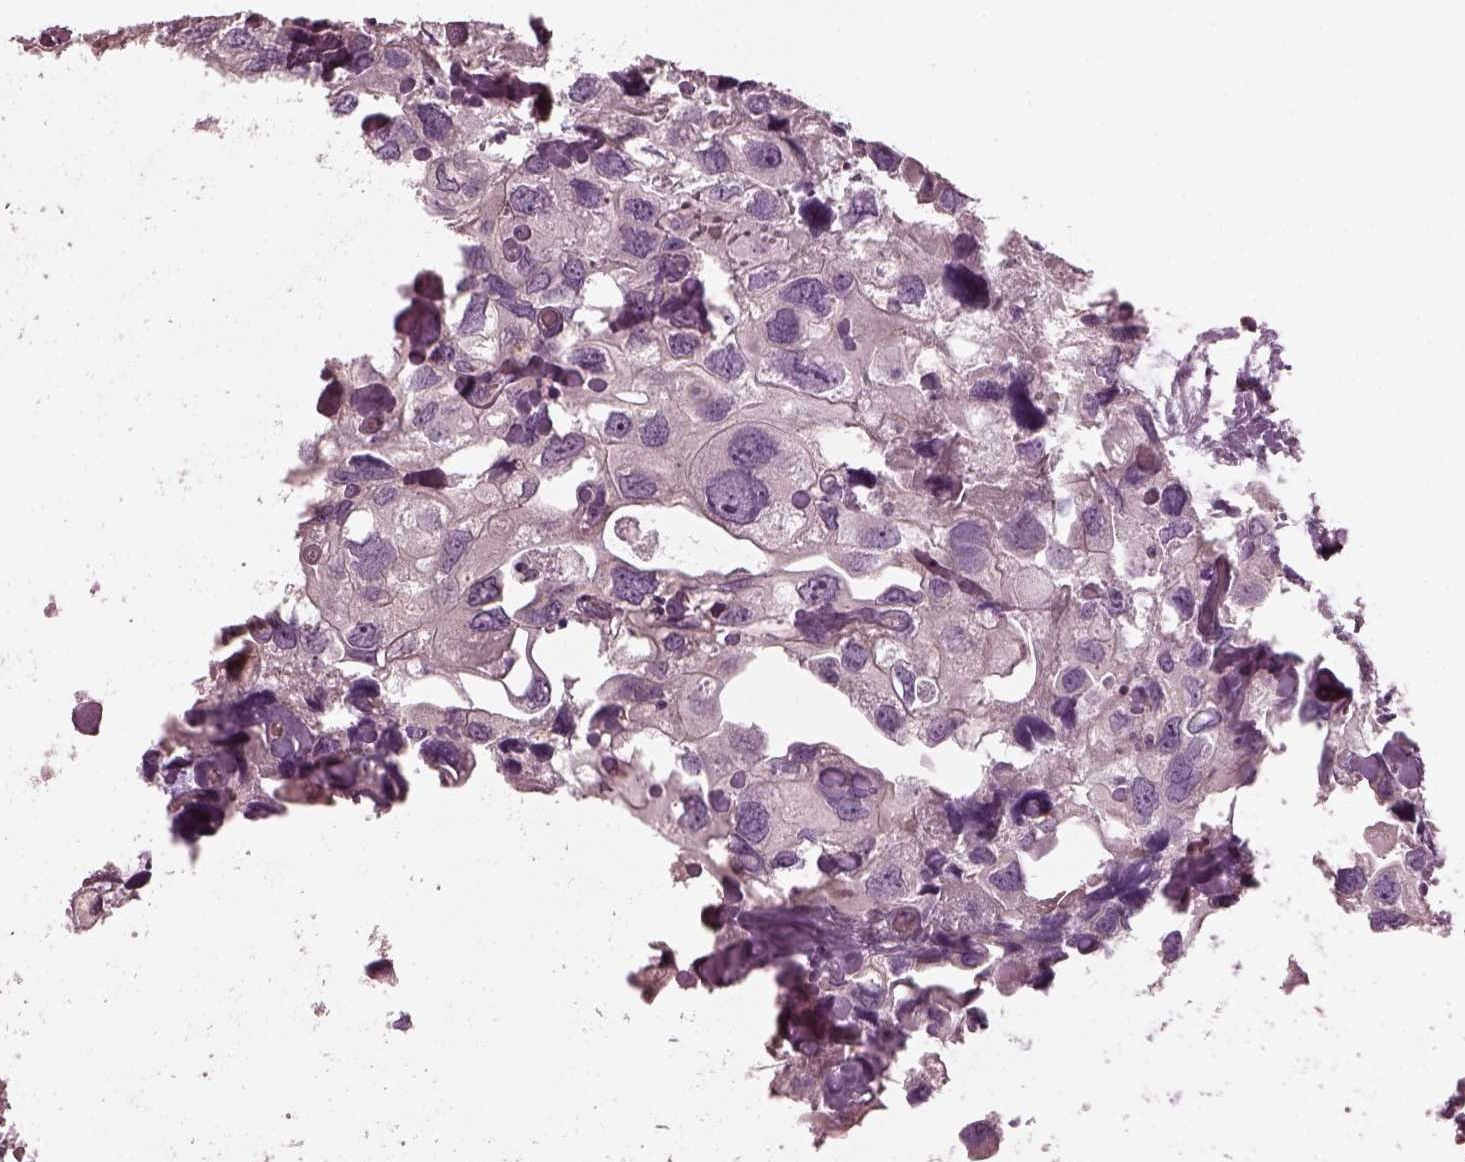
{"staining": {"intensity": "negative", "quantity": "none", "location": "none"}, "tissue": "urothelial cancer", "cell_type": "Tumor cells", "image_type": "cancer", "snomed": [{"axis": "morphology", "description": "Urothelial carcinoma, High grade"}, {"axis": "topography", "description": "Urinary bladder"}], "caption": "A high-resolution micrograph shows immunohistochemistry (IHC) staining of urothelial carcinoma (high-grade), which displays no significant positivity in tumor cells. (Stains: DAB immunohistochemistry with hematoxylin counter stain, Microscopy: brightfield microscopy at high magnification).", "gene": "ODAD1", "patient": {"sex": "male", "age": 59}}